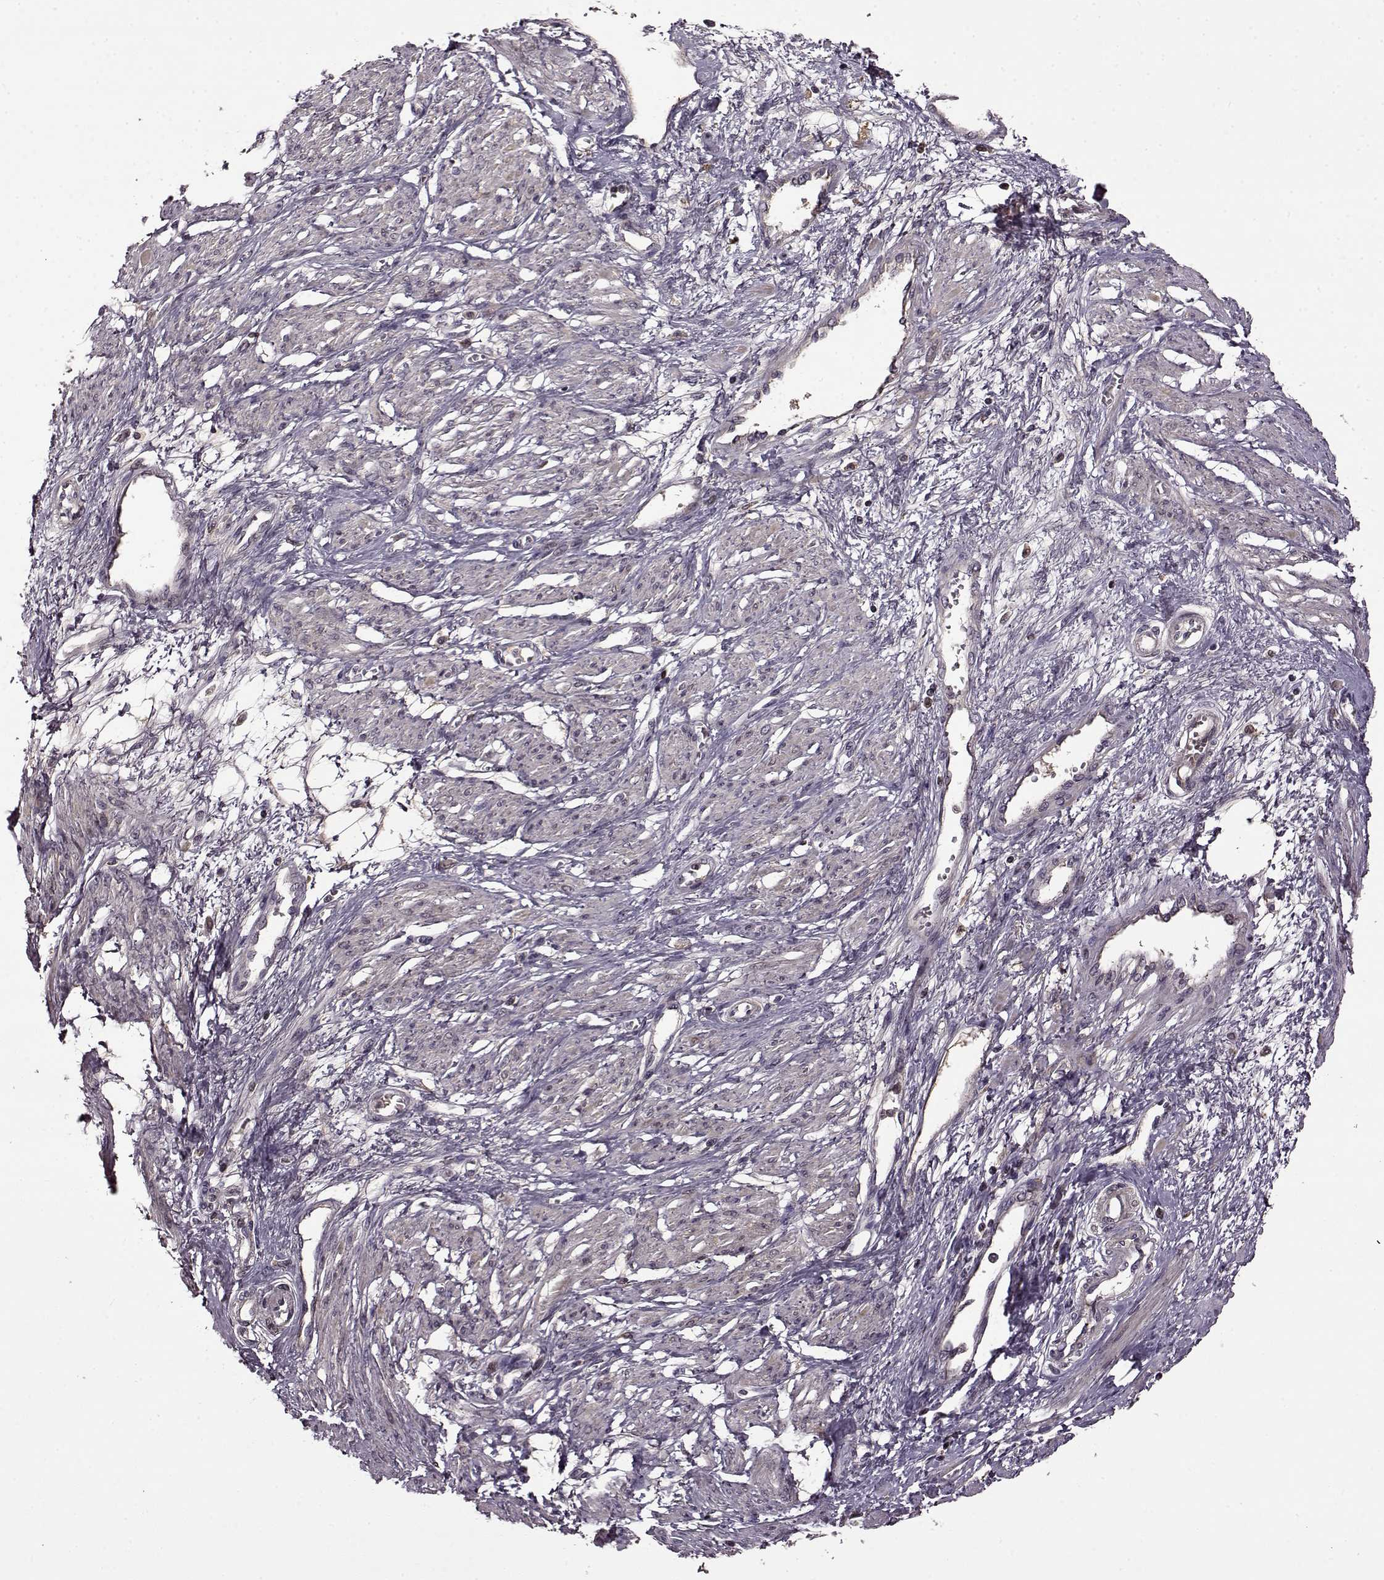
{"staining": {"intensity": "negative", "quantity": "none", "location": "none"}, "tissue": "smooth muscle", "cell_type": "Smooth muscle cells", "image_type": "normal", "snomed": [{"axis": "morphology", "description": "Normal tissue, NOS"}, {"axis": "topography", "description": "Smooth muscle"}, {"axis": "topography", "description": "Uterus"}], "caption": "Immunohistochemistry (IHC) micrograph of benign human smooth muscle stained for a protein (brown), which reveals no positivity in smooth muscle cells. (DAB (3,3'-diaminobenzidine) immunohistochemistry (IHC) visualized using brightfield microscopy, high magnification).", "gene": "MAIP1", "patient": {"sex": "female", "age": 39}}